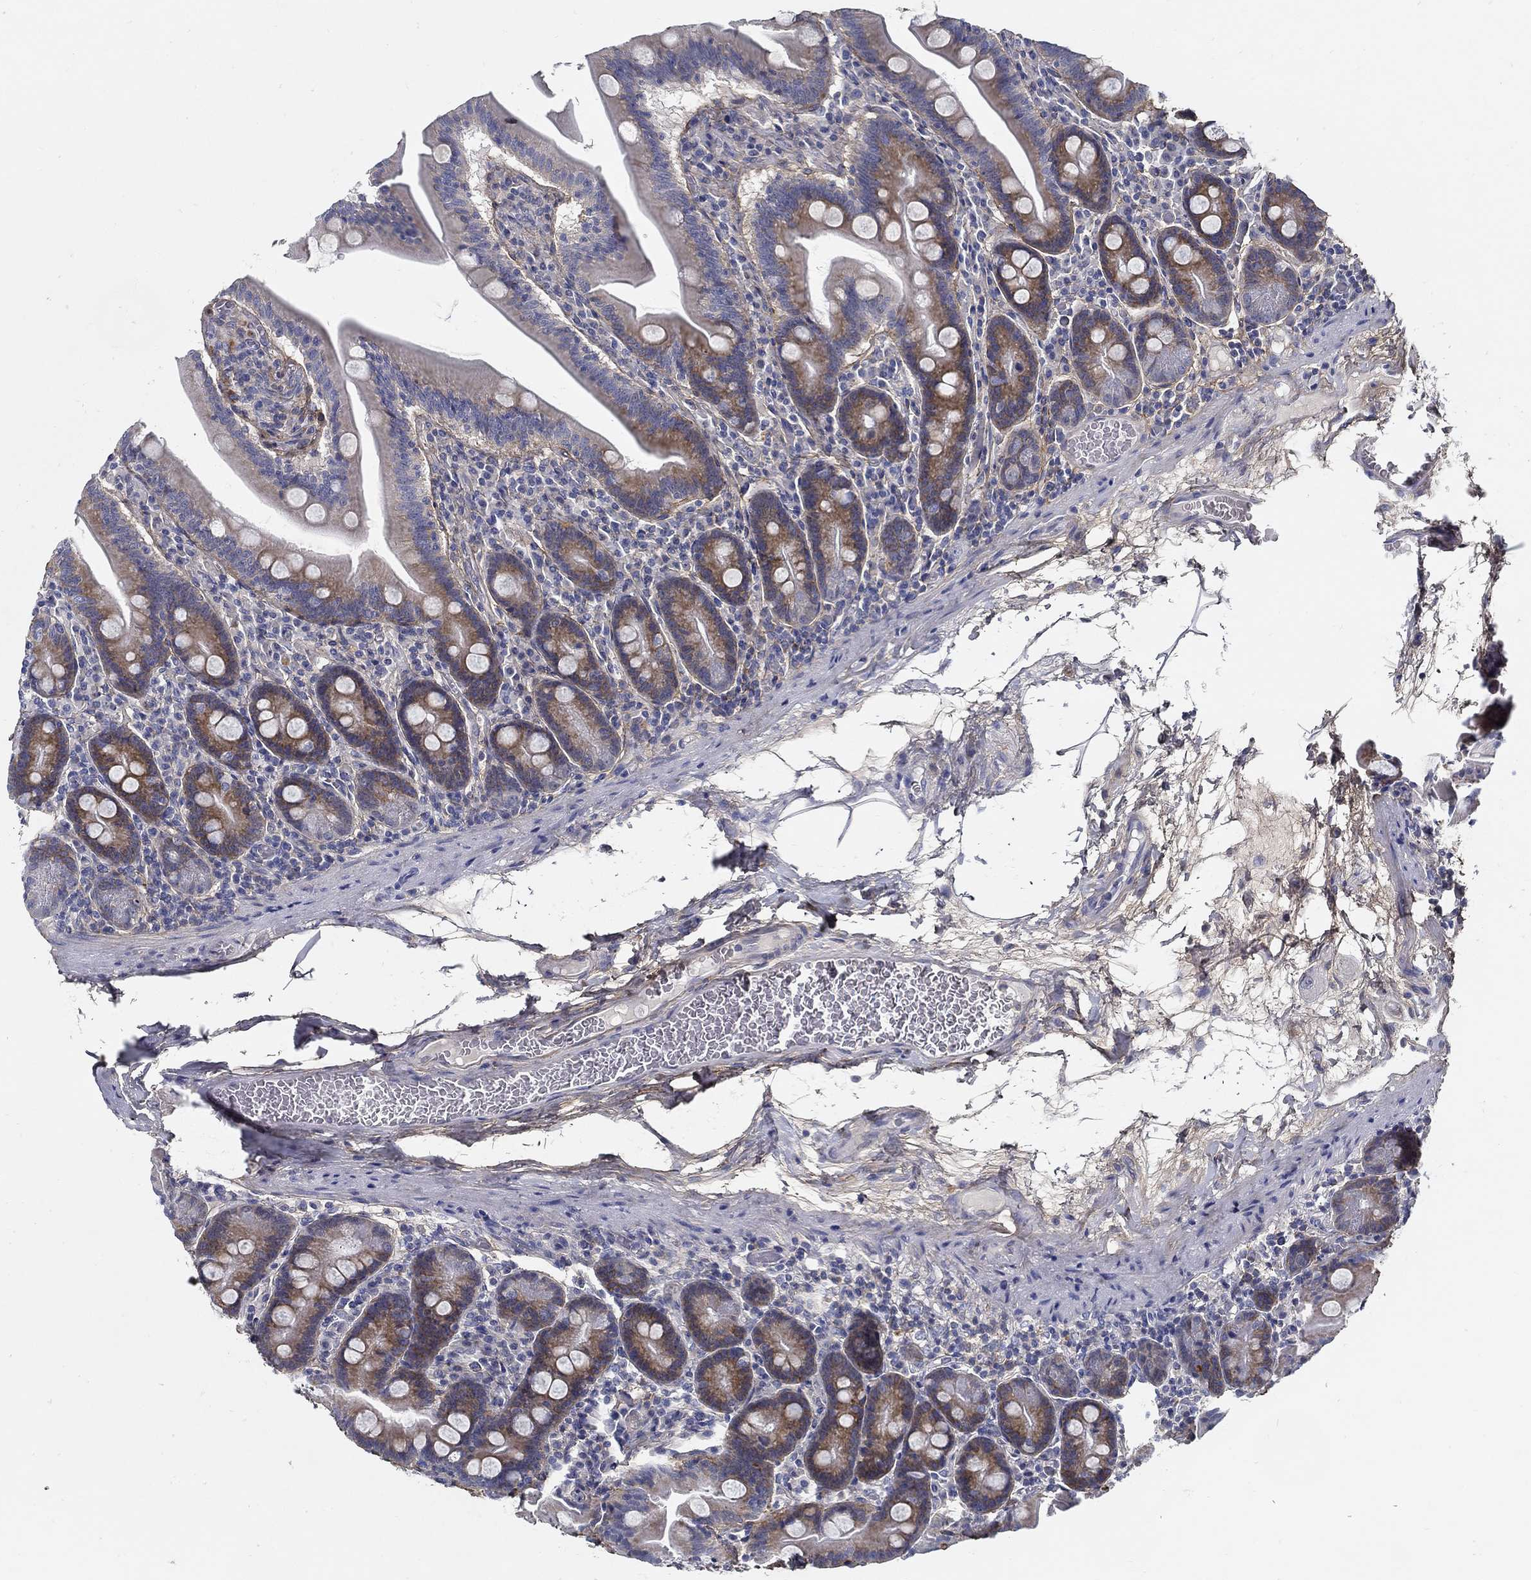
{"staining": {"intensity": "moderate", "quantity": "25%-75%", "location": "cytoplasmic/membranous"}, "tissue": "small intestine", "cell_type": "Glandular cells", "image_type": "normal", "snomed": [{"axis": "morphology", "description": "Normal tissue, NOS"}, {"axis": "topography", "description": "Small intestine"}], "caption": "Immunohistochemistry (IHC) of unremarkable small intestine shows medium levels of moderate cytoplasmic/membranous positivity in approximately 25%-75% of glandular cells. (IHC, brightfield microscopy, high magnification).", "gene": "TGFBI", "patient": {"sex": "male", "age": 37}}